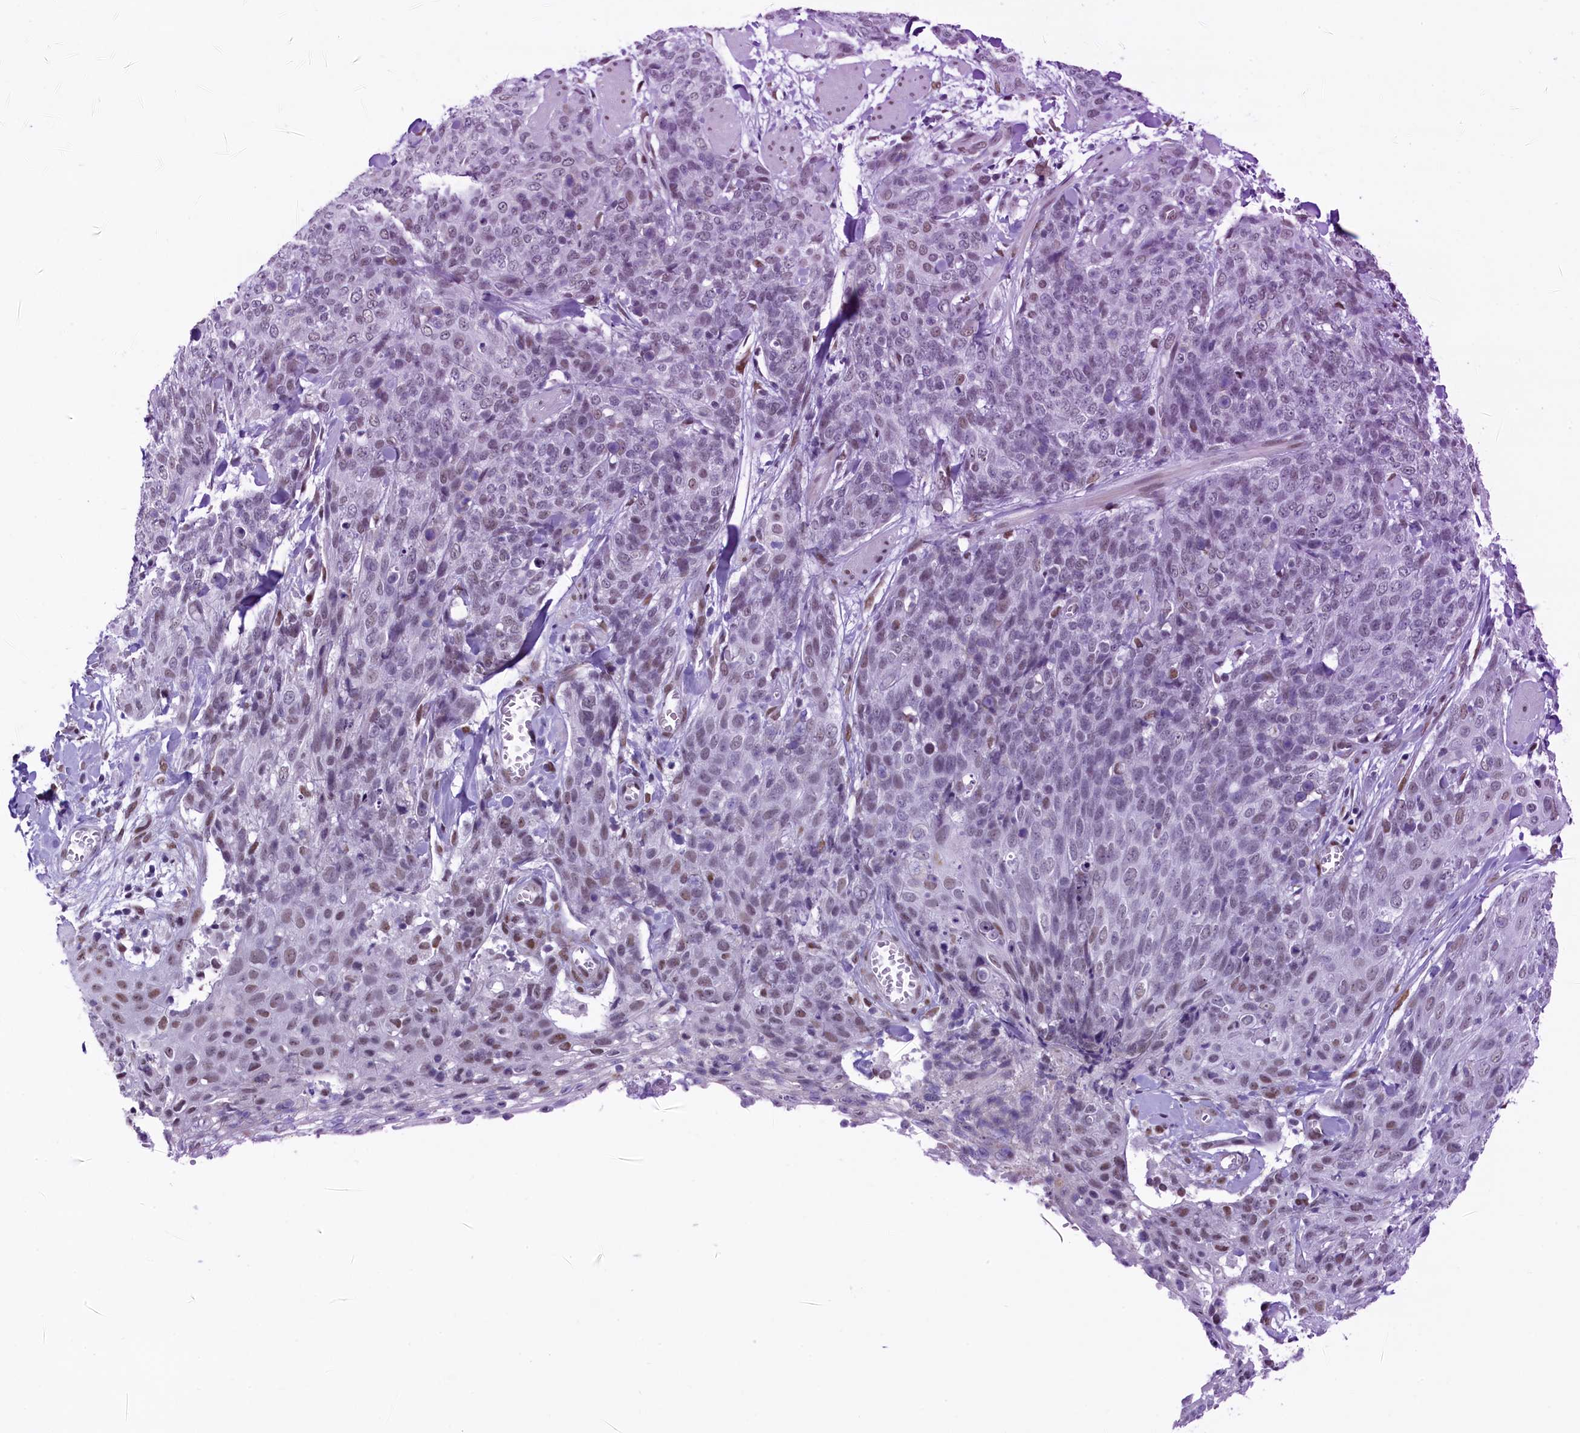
{"staining": {"intensity": "weak", "quantity": "25%-75%", "location": "nuclear"}, "tissue": "skin cancer", "cell_type": "Tumor cells", "image_type": "cancer", "snomed": [{"axis": "morphology", "description": "Squamous cell carcinoma, NOS"}, {"axis": "topography", "description": "Skin"}, {"axis": "topography", "description": "Vulva"}], "caption": "Human squamous cell carcinoma (skin) stained with a brown dye displays weak nuclear positive expression in approximately 25%-75% of tumor cells.", "gene": "SUGP2", "patient": {"sex": "female", "age": 85}}